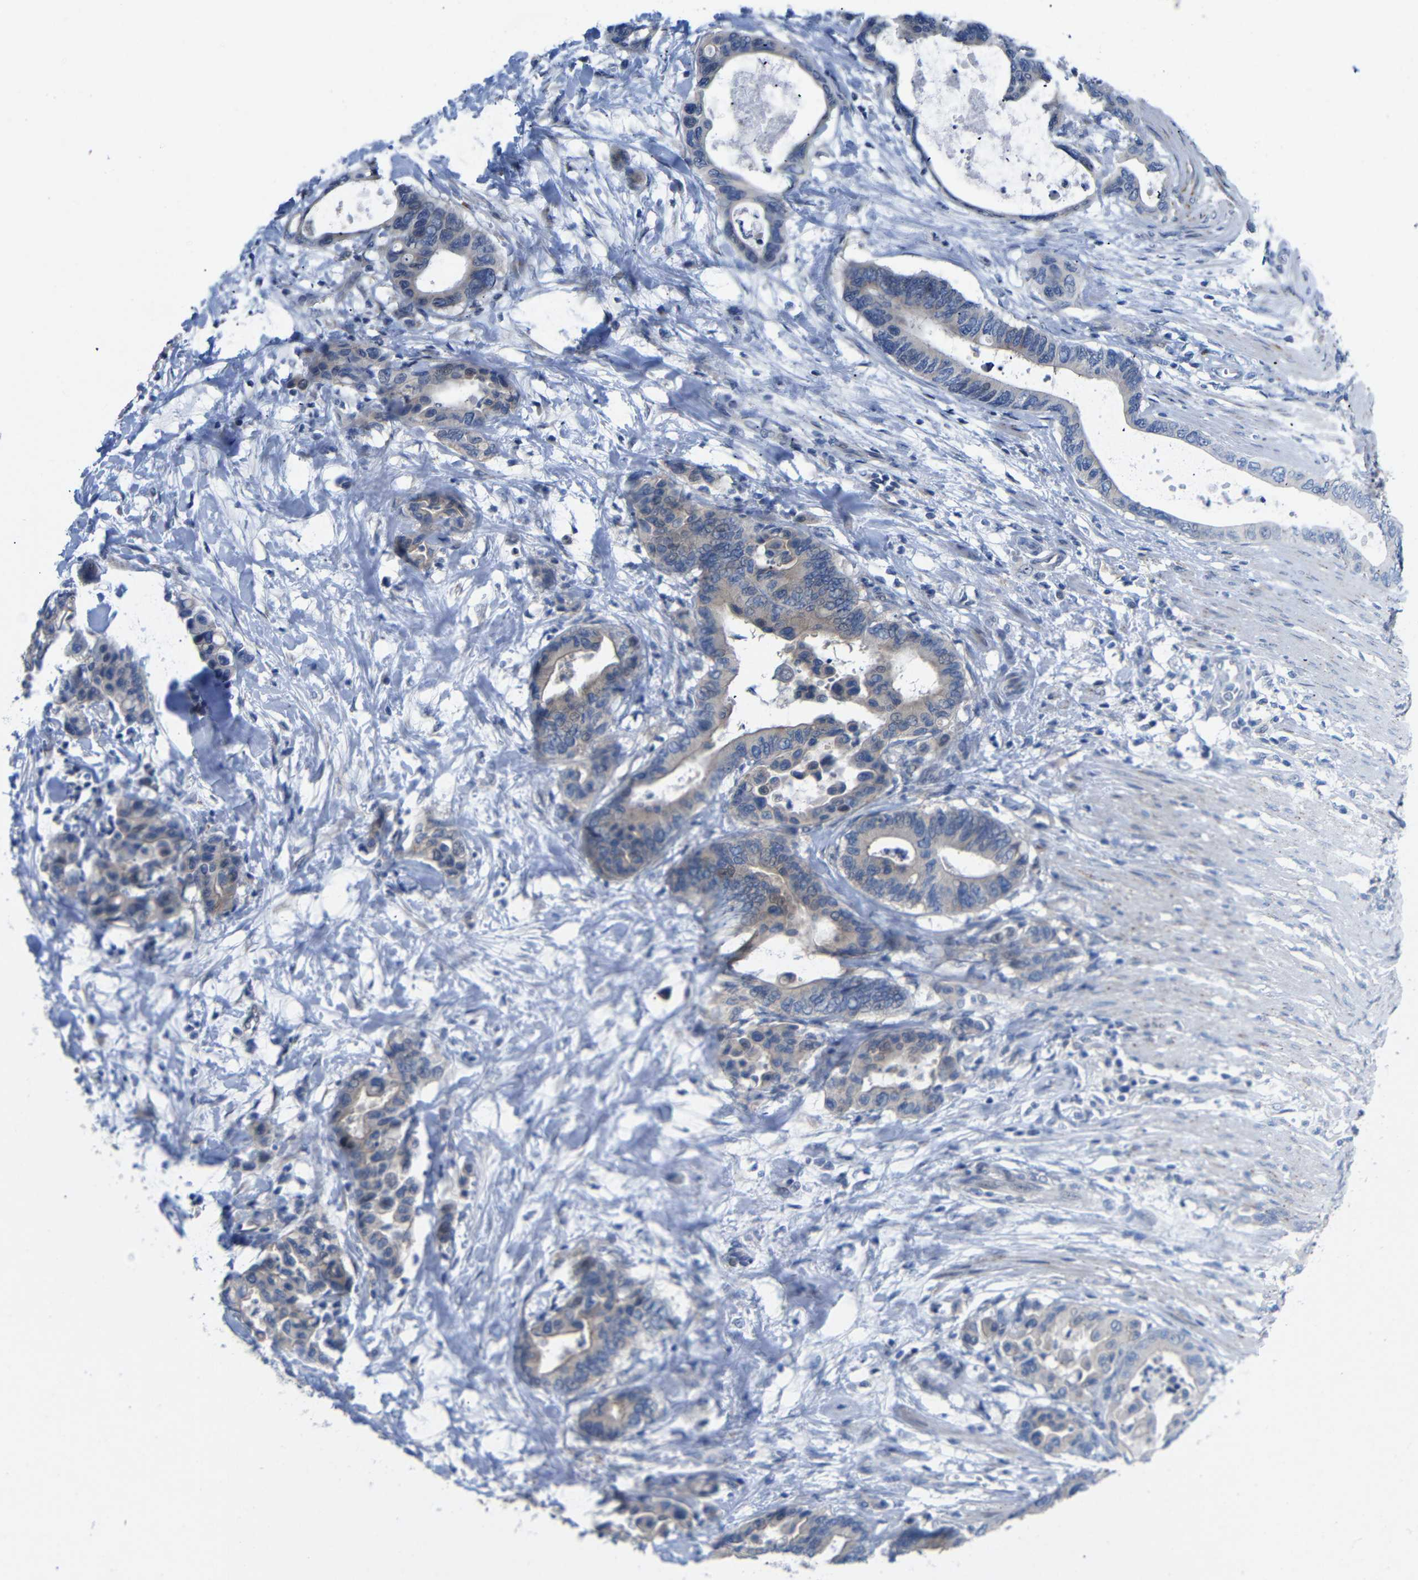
{"staining": {"intensity": "weak", "quantity": "25%-75%", "location": "cytoplasmic/membranous"}, "tissue": "colorectal cancer", "cell_type": "Tumor cells", "image_type": "cancer", "snomed": [{"axis": "morphology", "description": "Normal tissue, NOS"}, {"axis": "morphology", "description": "Adenocarcinoma, NOS"}, {"axis": "topography", "description": "Colon"}], "caption": "IHC image of colorectal cancer (adenocarcinoma) stained for a protein (brown), which demonstrates low levels of weak cytoplasmic/membranous staining in about 25%-75% of tumor cells.", "gene": "CMTM1", "patient": {"sex": "male", "age": 82}}